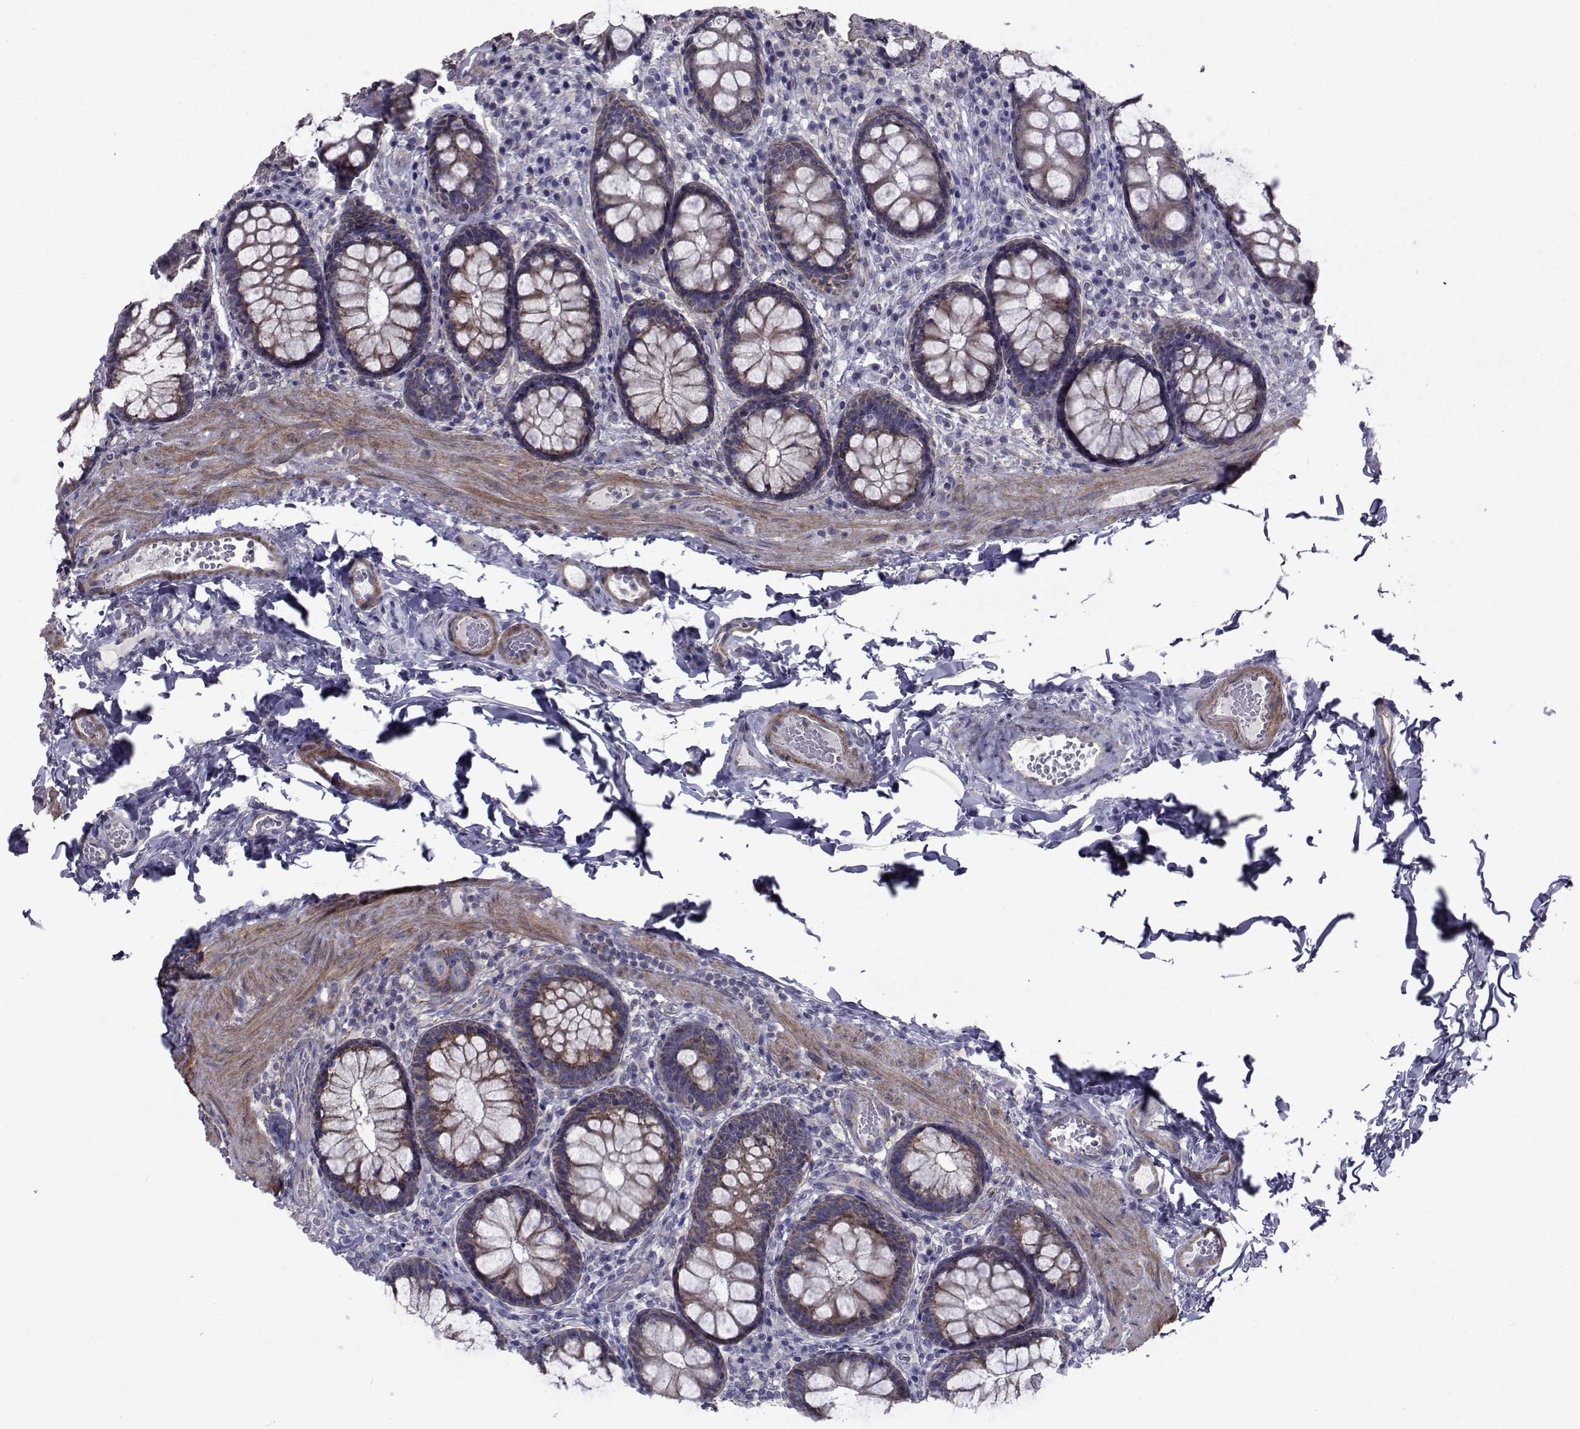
{"staining": {"intensity": "negative", "quantity": "none", "location": "none"}, "tissue": "colon", "cell_type": "Endothelial cells", "image_type": "normal", "snomed": [{"axis": "morphology", "description": "Normal tissue, NOS"}, {"axis": "topography", "description": "Colon"}], "caption": "A high-resolution photomicrograph shows IHC staining of normal colon, which demonstrates no significant expression in endothelial cells. (Immunohistochemistry, brightfield microscopy, high magnification).", "gene": "CFAP74", "patient": {"sex": "female", "age": 86}}